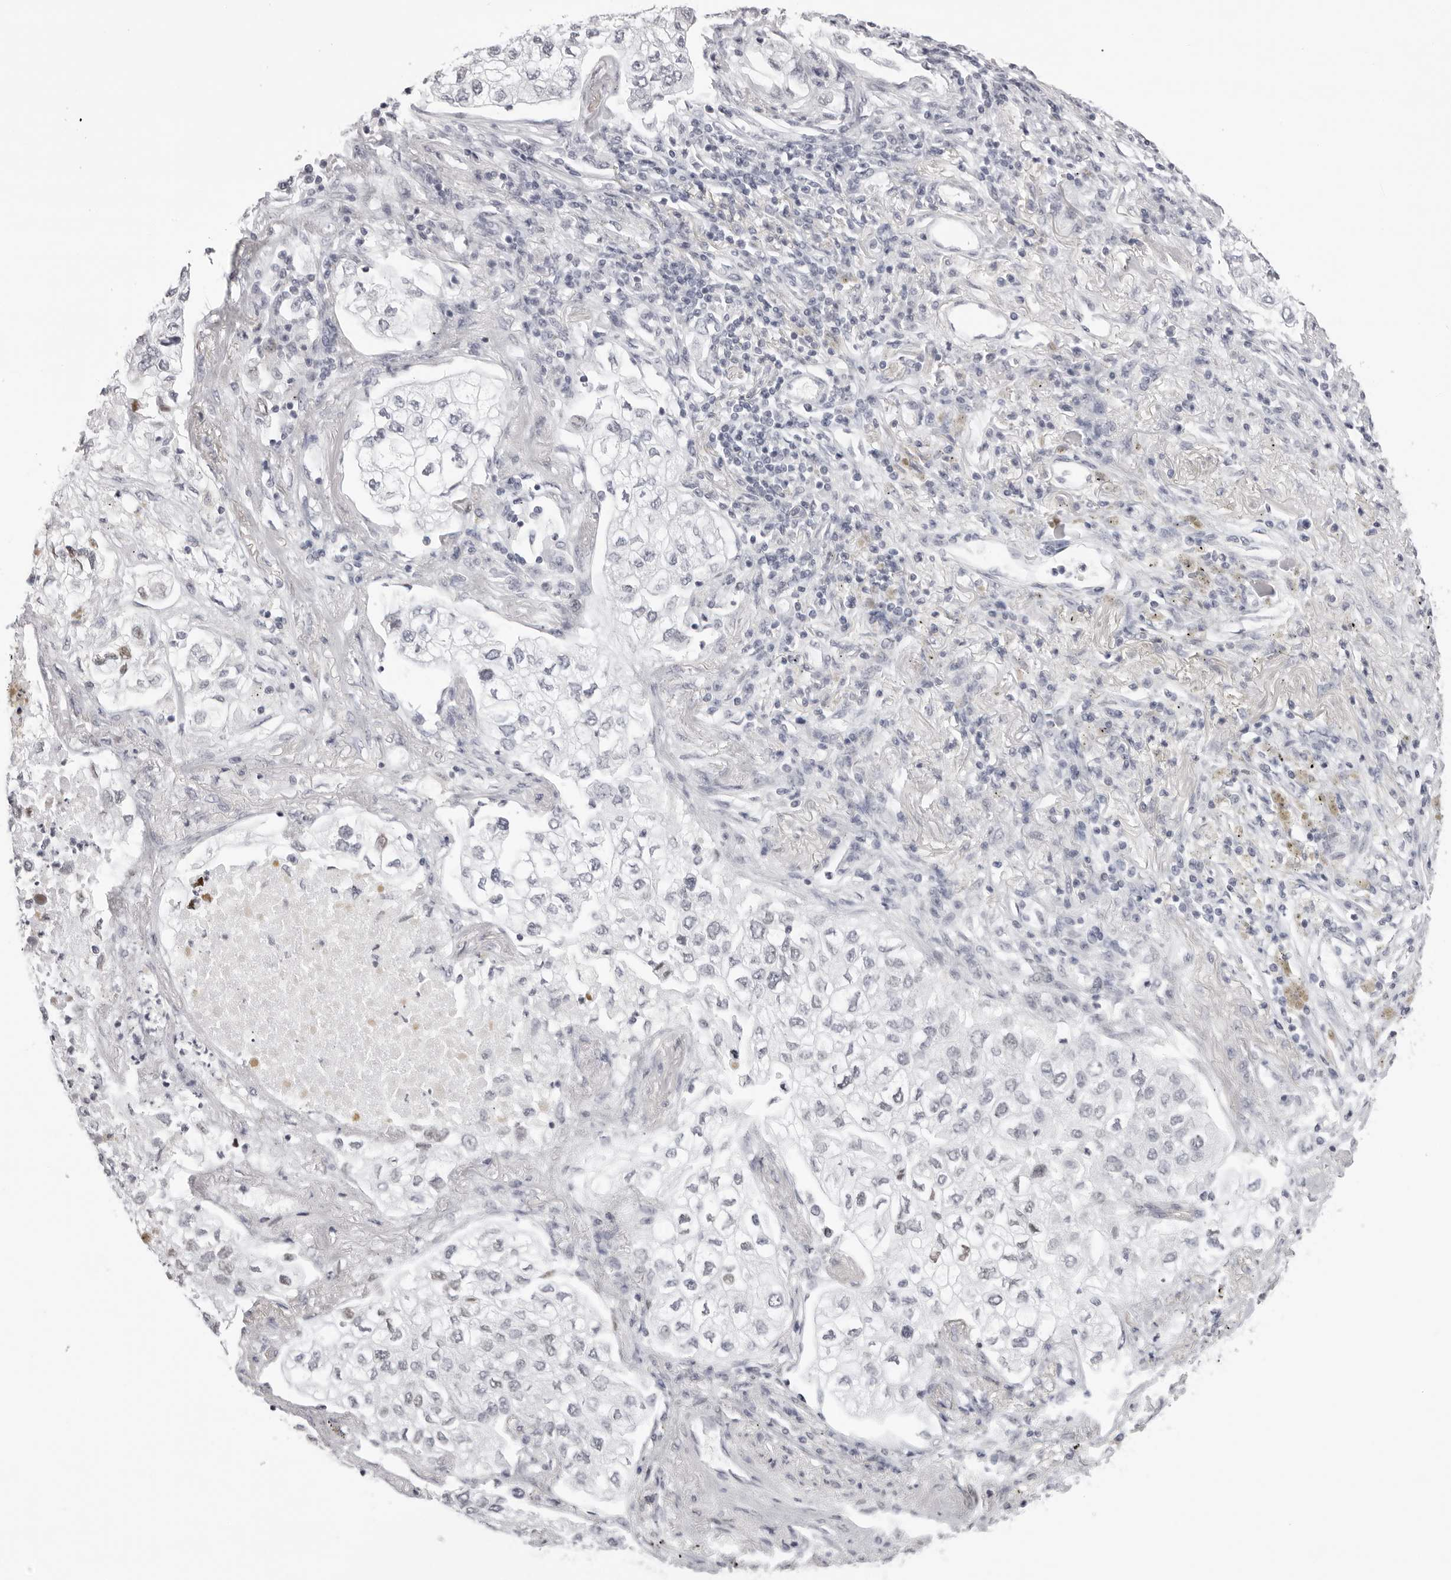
{"staining": {"intensity": "moderate", "quantity": "<25%", "location": "nuclear"}, "tissue": "lung cancer", "cell_type": "Tumor cells", "image_type": "cancer", "snomed": [{"axis": "morphology", "description": "Adenocarcinoma, NOS"}, {"axis": "topography", "description": "Lung"}], "caption": "Lung adenocarcinoma stained with a protein marker shows moderate staining in tumor cells.", "gene": "MAFK", "patient": {"sex": "male", "age": 63}}